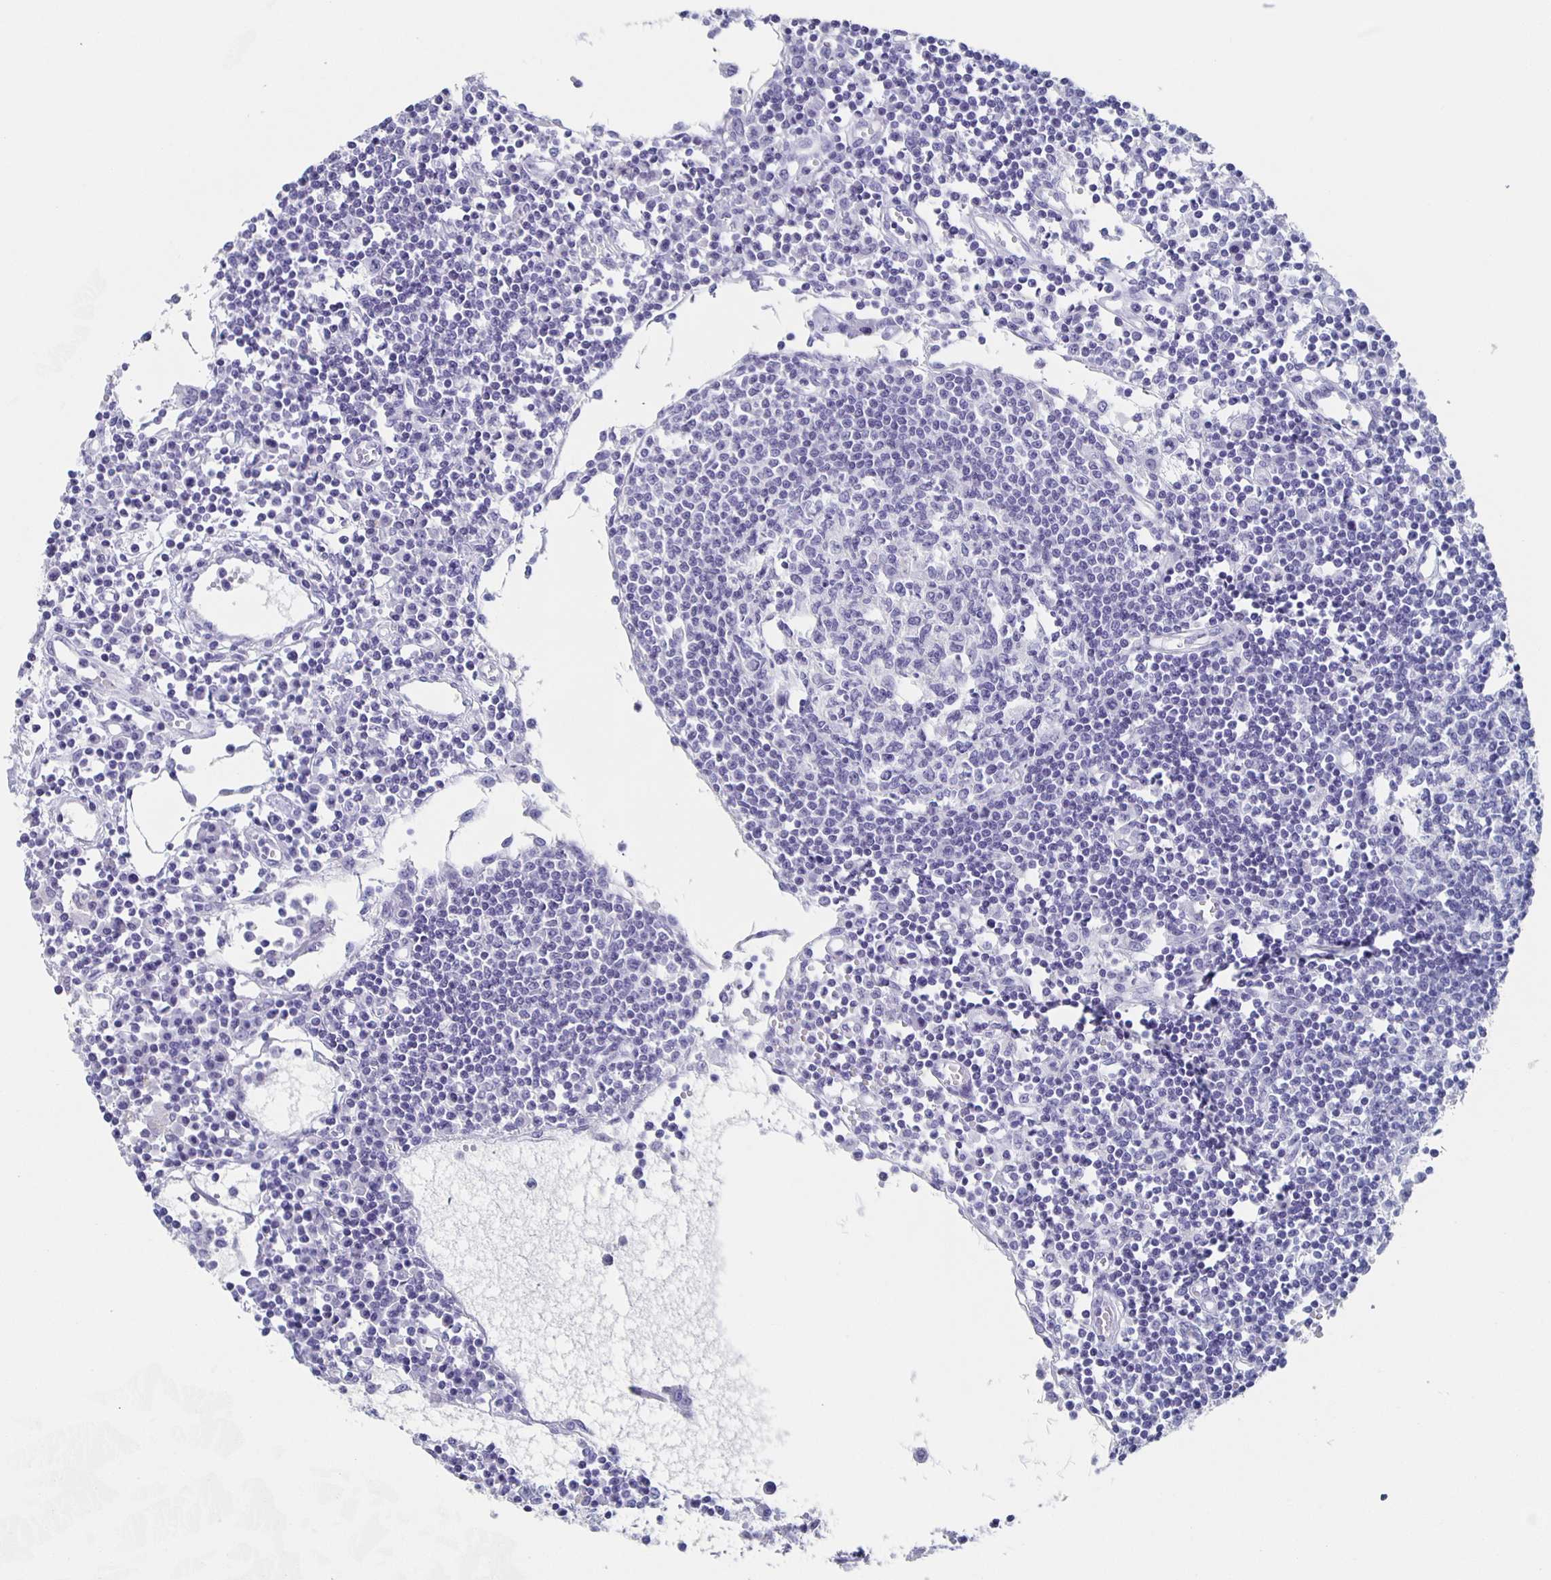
{"staining": {"intensity": "negative", "quantity": "none", "location": "none"}, "tissue": "lymph node", "cell_type": "Germinal center cells", "image_type": "normal", "snomed": [{"axis": "morphology", "description": "Normal tissue, NOS"}, {"axis": "topography", "description": "Lymph node"}], "caption": "An image of lymph node stained for a protein demonstrates no brown staining in germinal center cells.", "gene": "SLC34A2", "patient": {"sex": "female", "age": 78}}